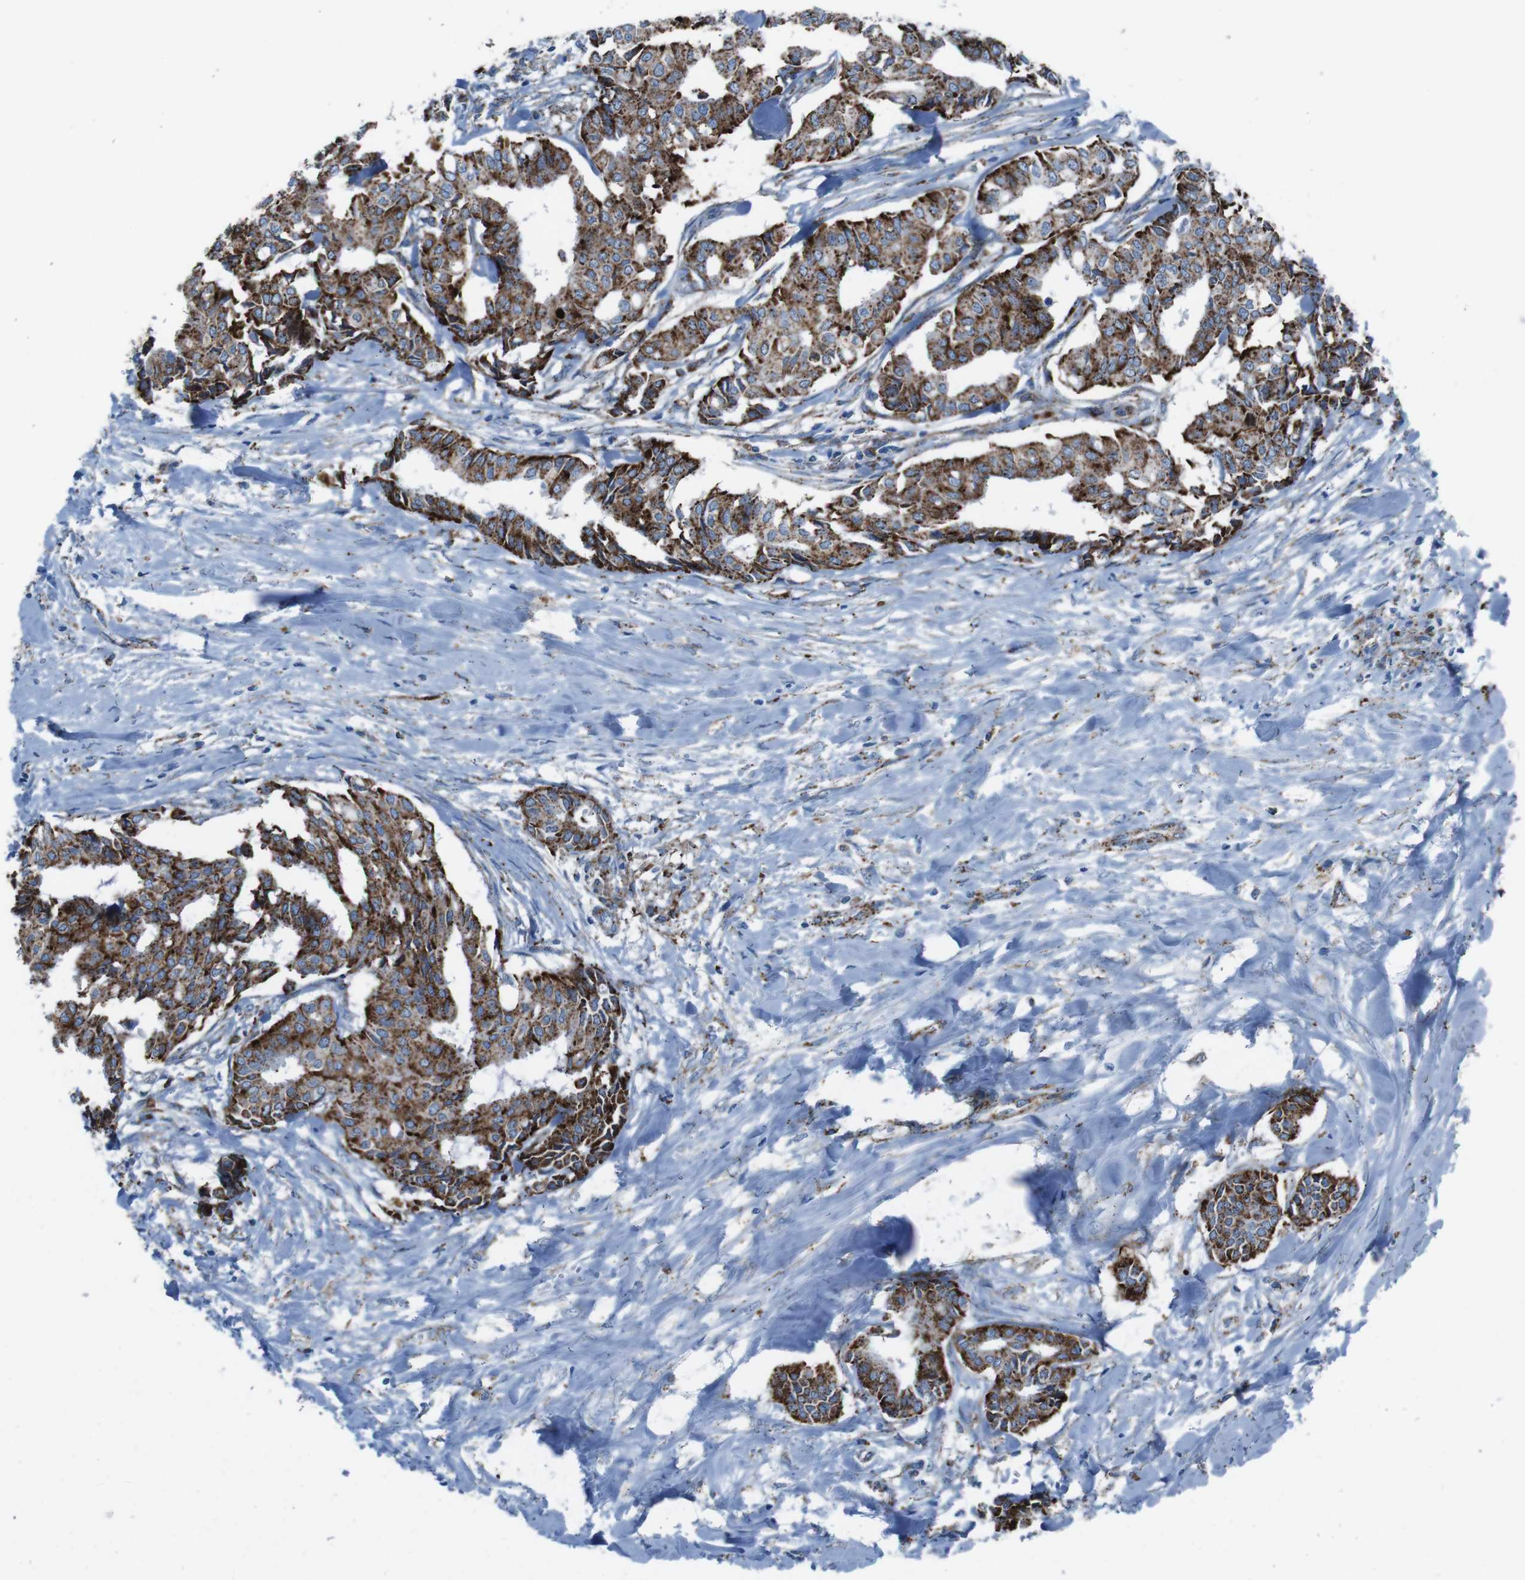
{"staining": {"intensity": "strong", "quantity": ">75%", "location": "cytoplasmic/membranous"}, "tissue": "head and neck cancer", "cell_type": "Tumor cells", "image_type": "cancer", "snomed": [{"axis": "morphology", "description": "Adenocarcinoma, NOS"}, {"axis": "topography", "description": "Salivary gland"}, {"axis": "topography", "description": "Head-Neck"}], "caption": "Tumor cells display strong cytoplasmic/membranous positivity in approximately >75% of cells in adenocarcinoma (head and neck).", "gene": "SCARB2", "patient": {"sex": "female", "age": 59}}